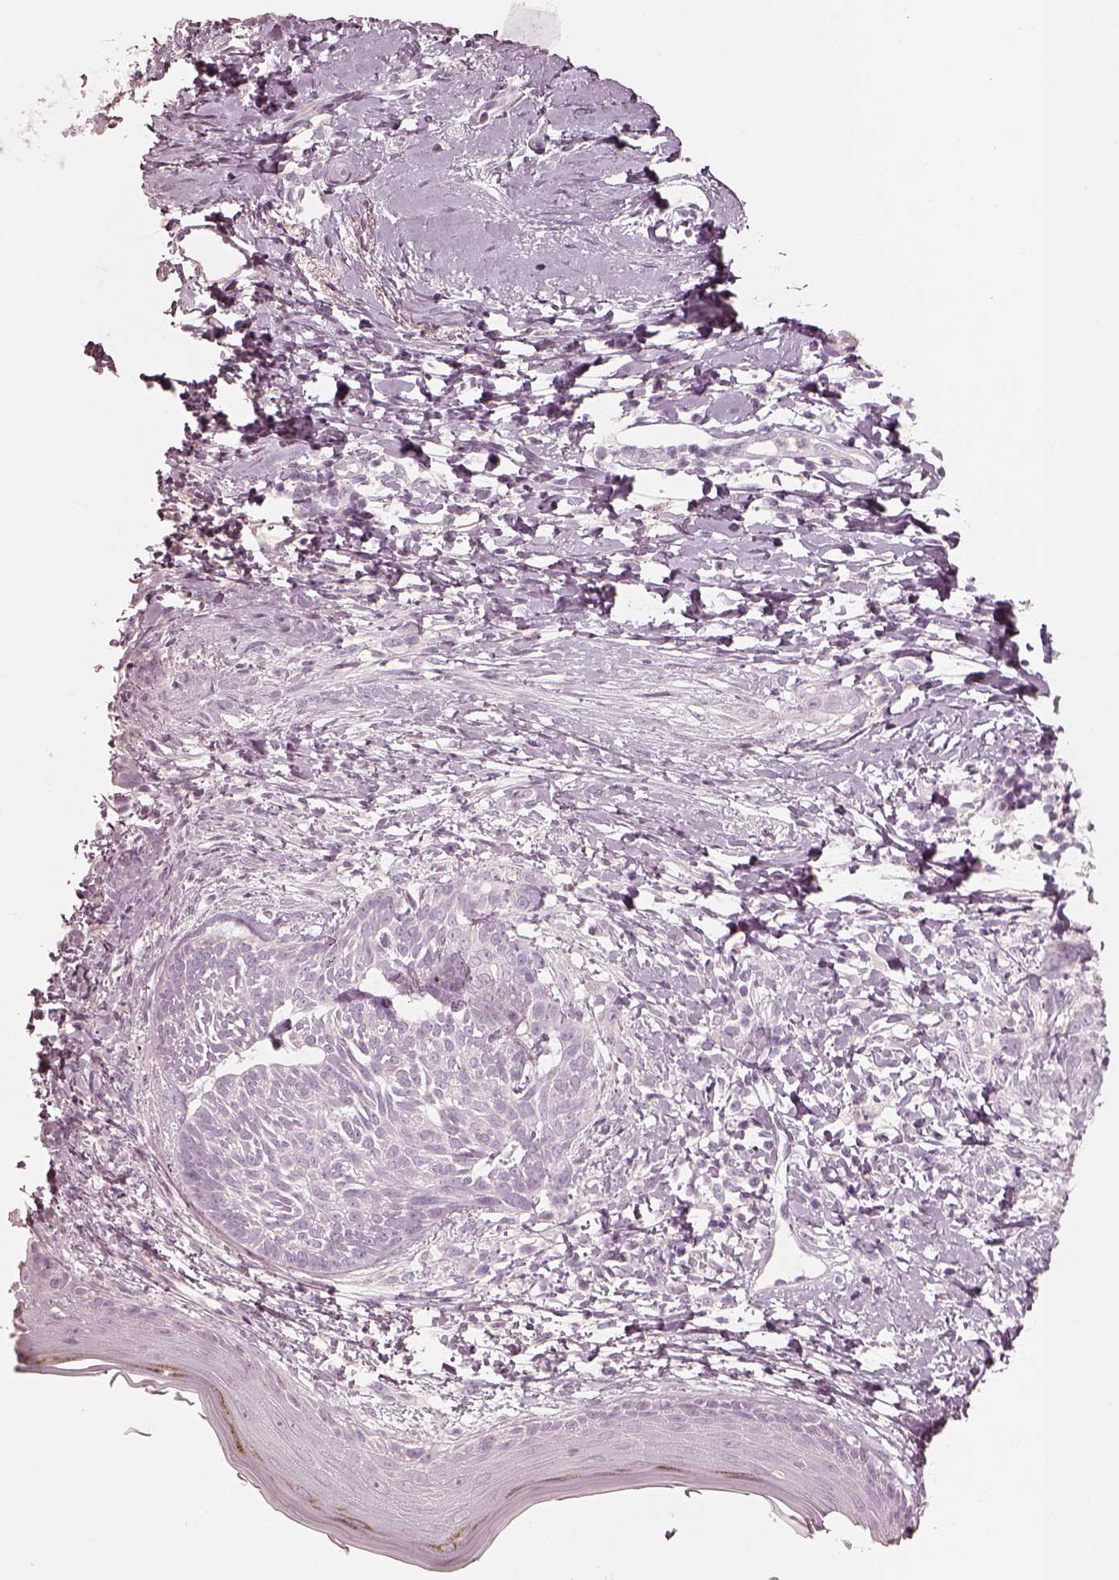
{"staining": {"intensity": "negative", "quantity": "none", "location": "none"}, "tissue": "skin cancer", "cell_type": "Tumor cells", "image_type": "cancer", "snomed": [{"axis": "morphology", "description": "Normal tissue, NOS"}, {"axis": "morphology", "description": "Basal cell carcinoma"}, {"axis": "topography", "description": "Skin"}], "caption": "DAB immunohistochemical staining of human skin cancer displays no significant expression in tumor cells. (Brightfield microscopy of DAB IHC at high magnification).", "gene": "KRT82", "patient": {"sex": "male", "age": 84}}